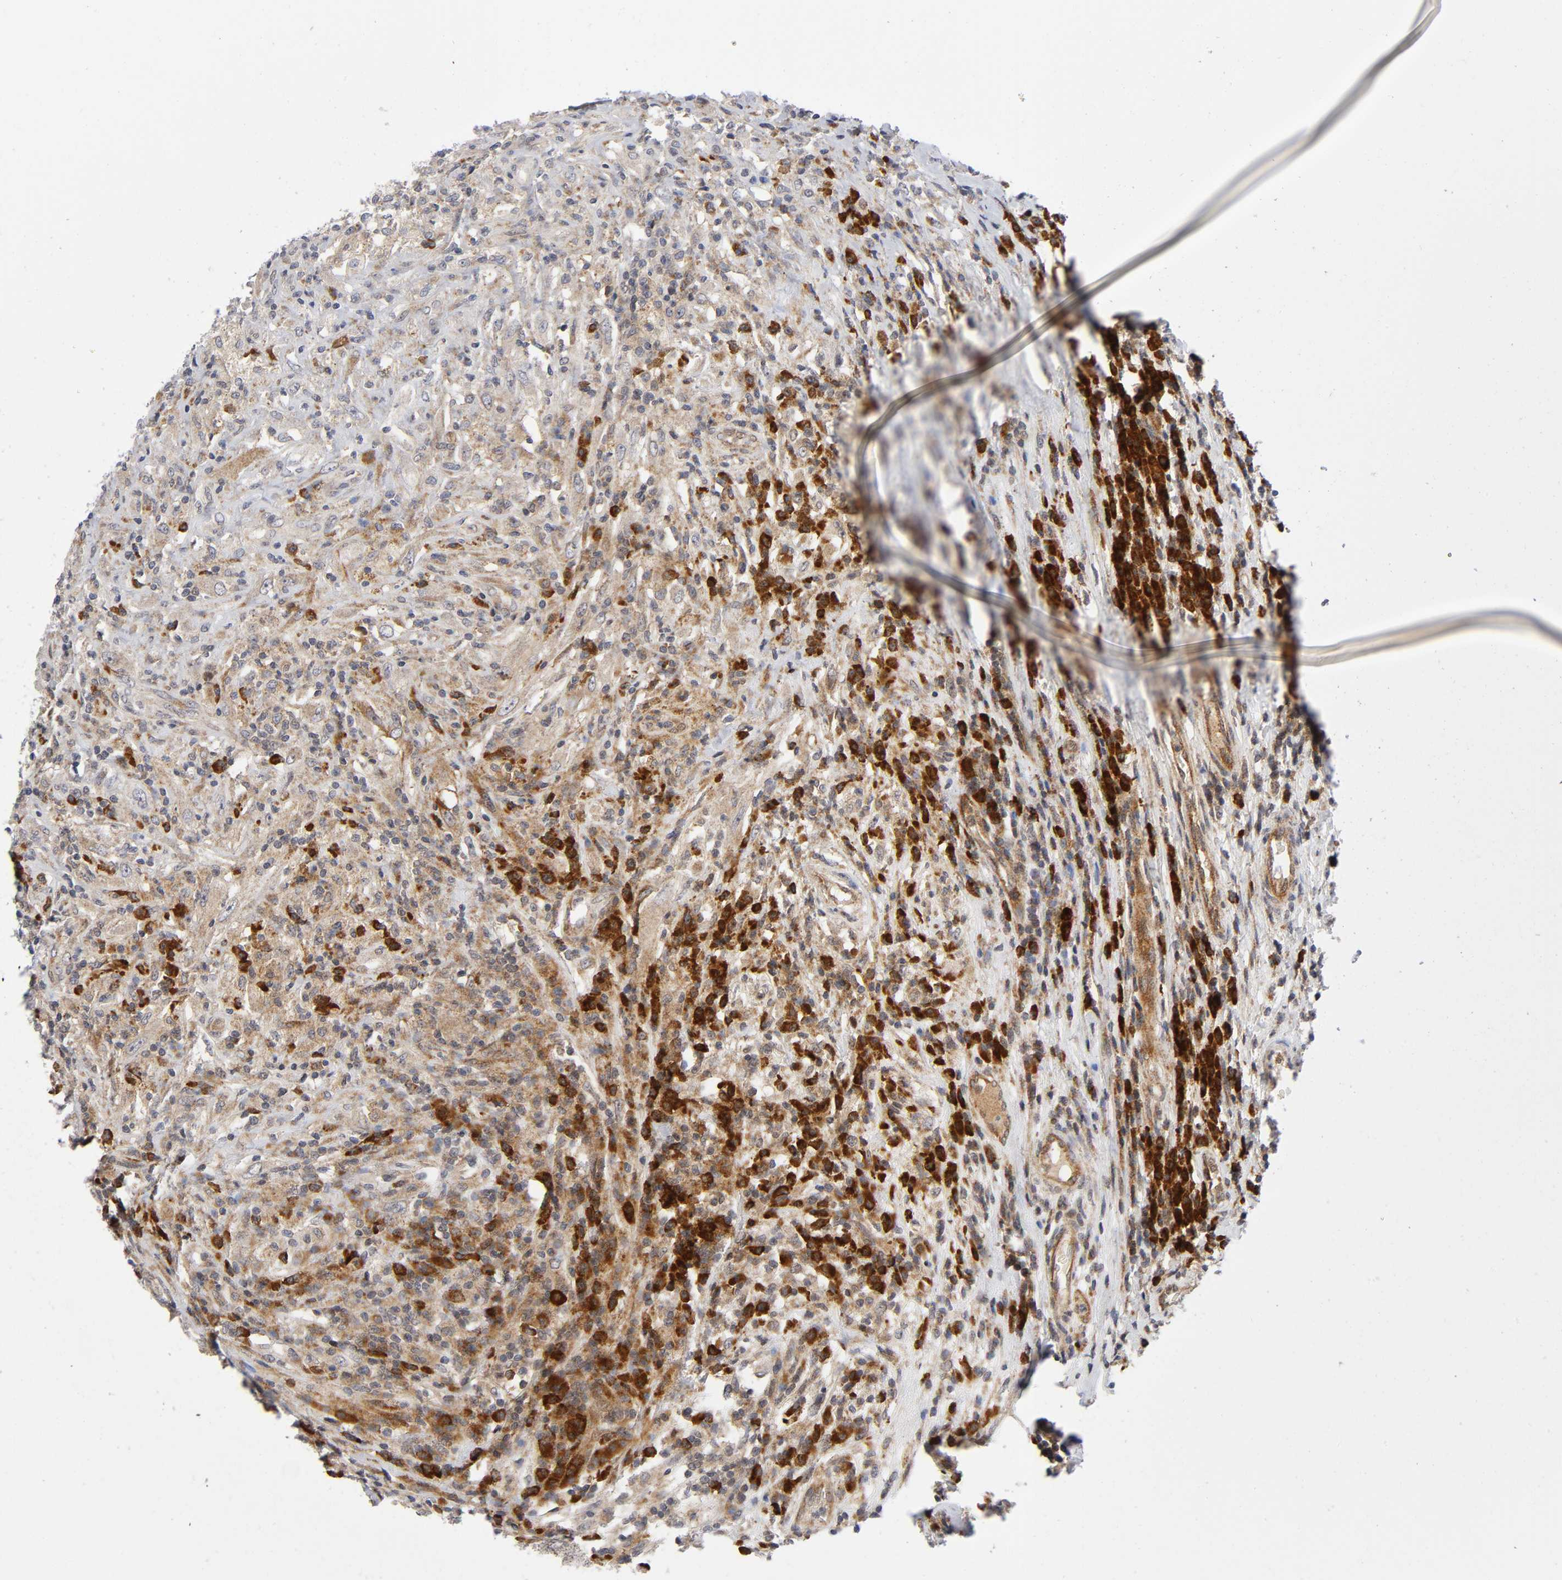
{"staining": {"intensity": "moderate", "quantity": ">75%", "location": "cytoplasmic/membranous"}, "tissue": "testis cancer", "cell_type": "Tumor cells", "image_type": "cancer", "snomed": [{"axis": "morphology", "description": "Necrosis, NOS"}, {"axis": "morphology", "description": "Carcinoma, Embryonal, NOS"}, {"axis": "topography", "description": "Testis"}], "caption": "Testis embryonal carcinoma stained with IHC demonstrates moderate cytoplasmic/membranous staining in approximately >75% of tumor cells.", "gene": "EIF5", "patient": {"sex": "male", "age": 19}}